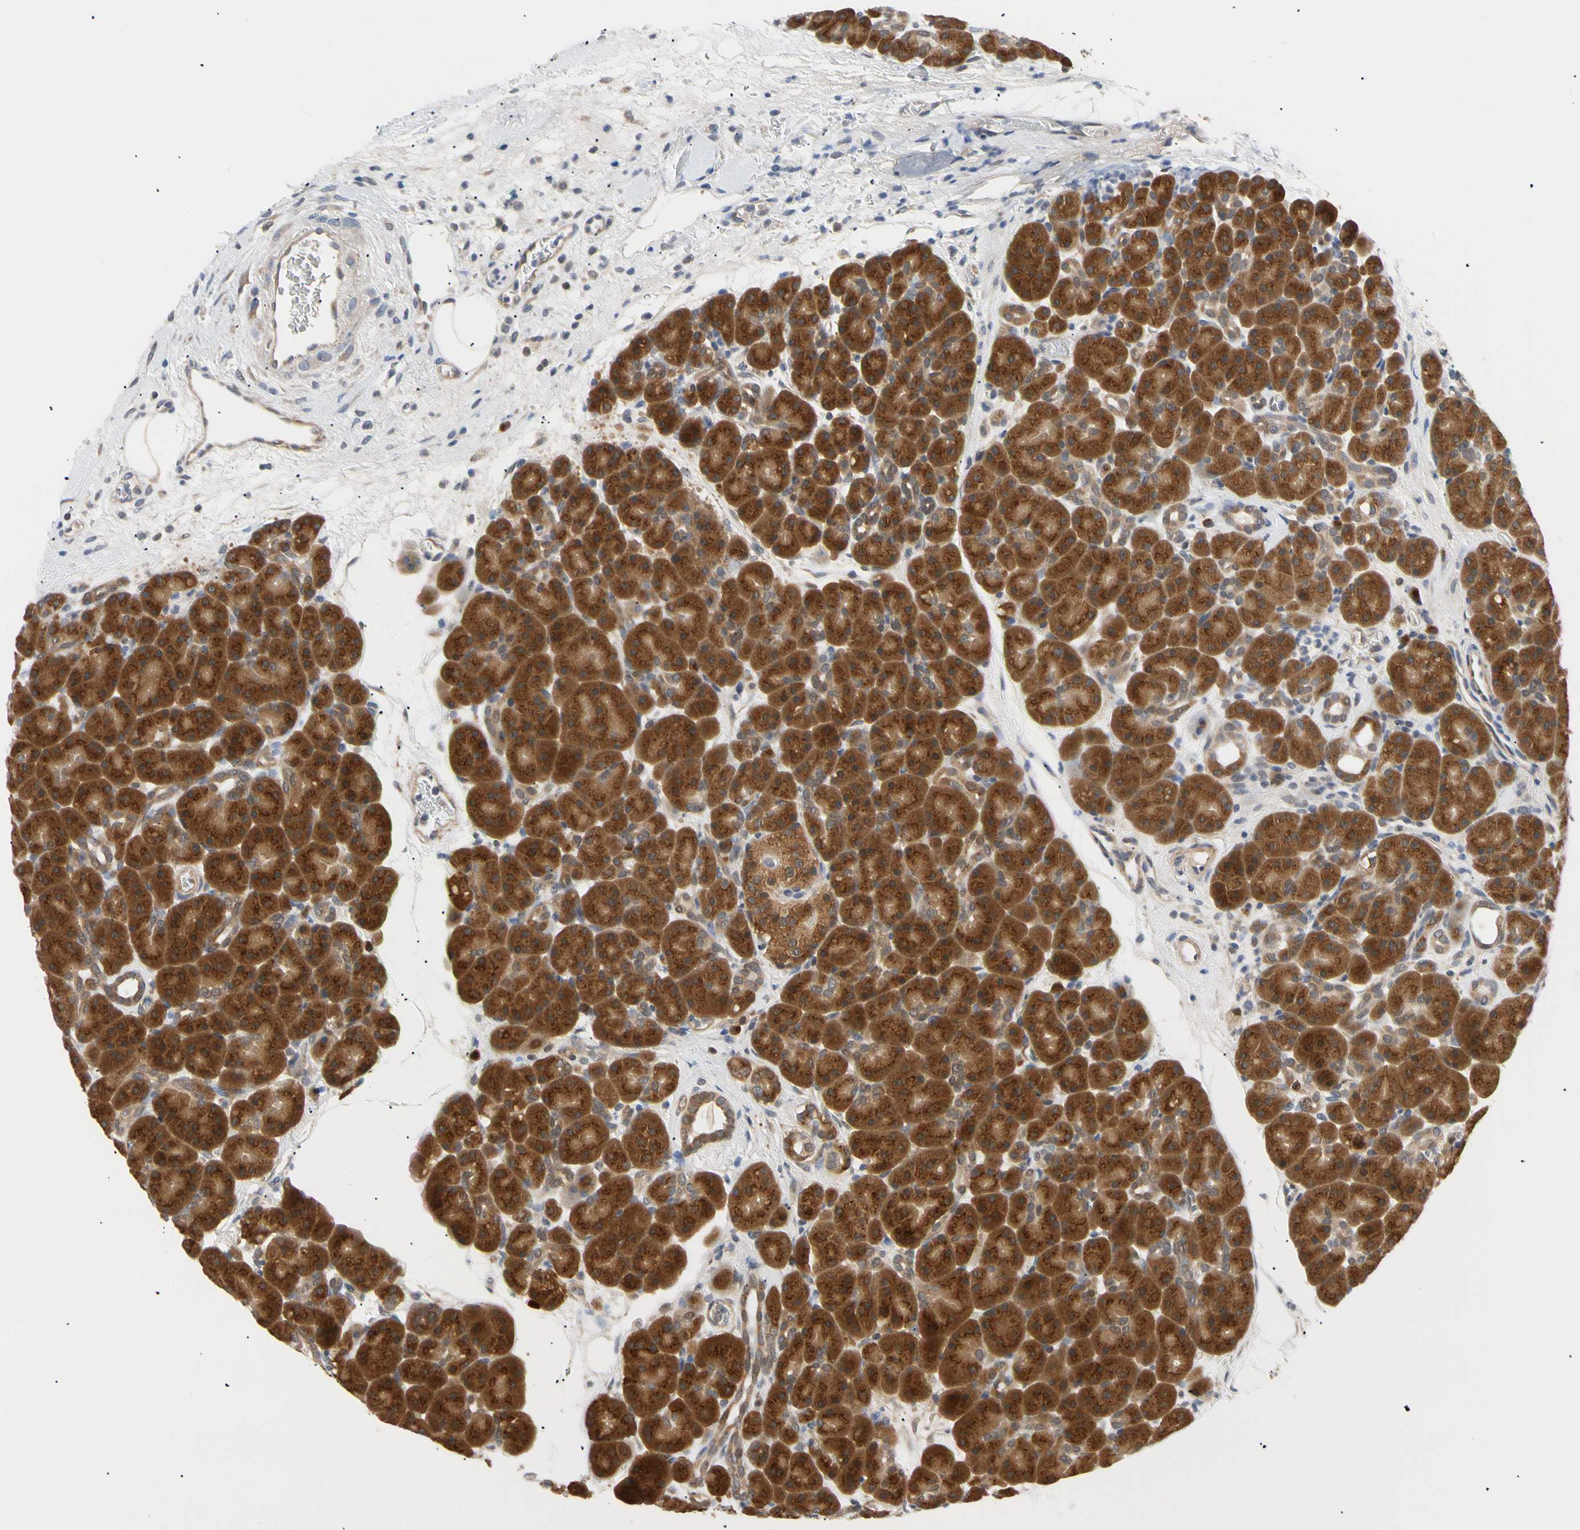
{"staining": {"intensity": "strong", "quantity": ">75%", "location": "cytoplasmic/membranous,nuclear"}, "tissue": "pancreas", "cell_type": "Exocrine glandular cells", "image_type": "normal", "snomed": [{"axis": "morphology", "description": "Normal tissue, NOS"}, {"axis": "topography", "description": "Pancreas"}], "caption": "Exocrine glandular cells reveal high levels of strong cytoplasmic/membranous,nuclear staining in approximately >75% of cells in normal pancreas.", "gene": "SEC23B", "patient": {"sex": "male", "age": 66}}